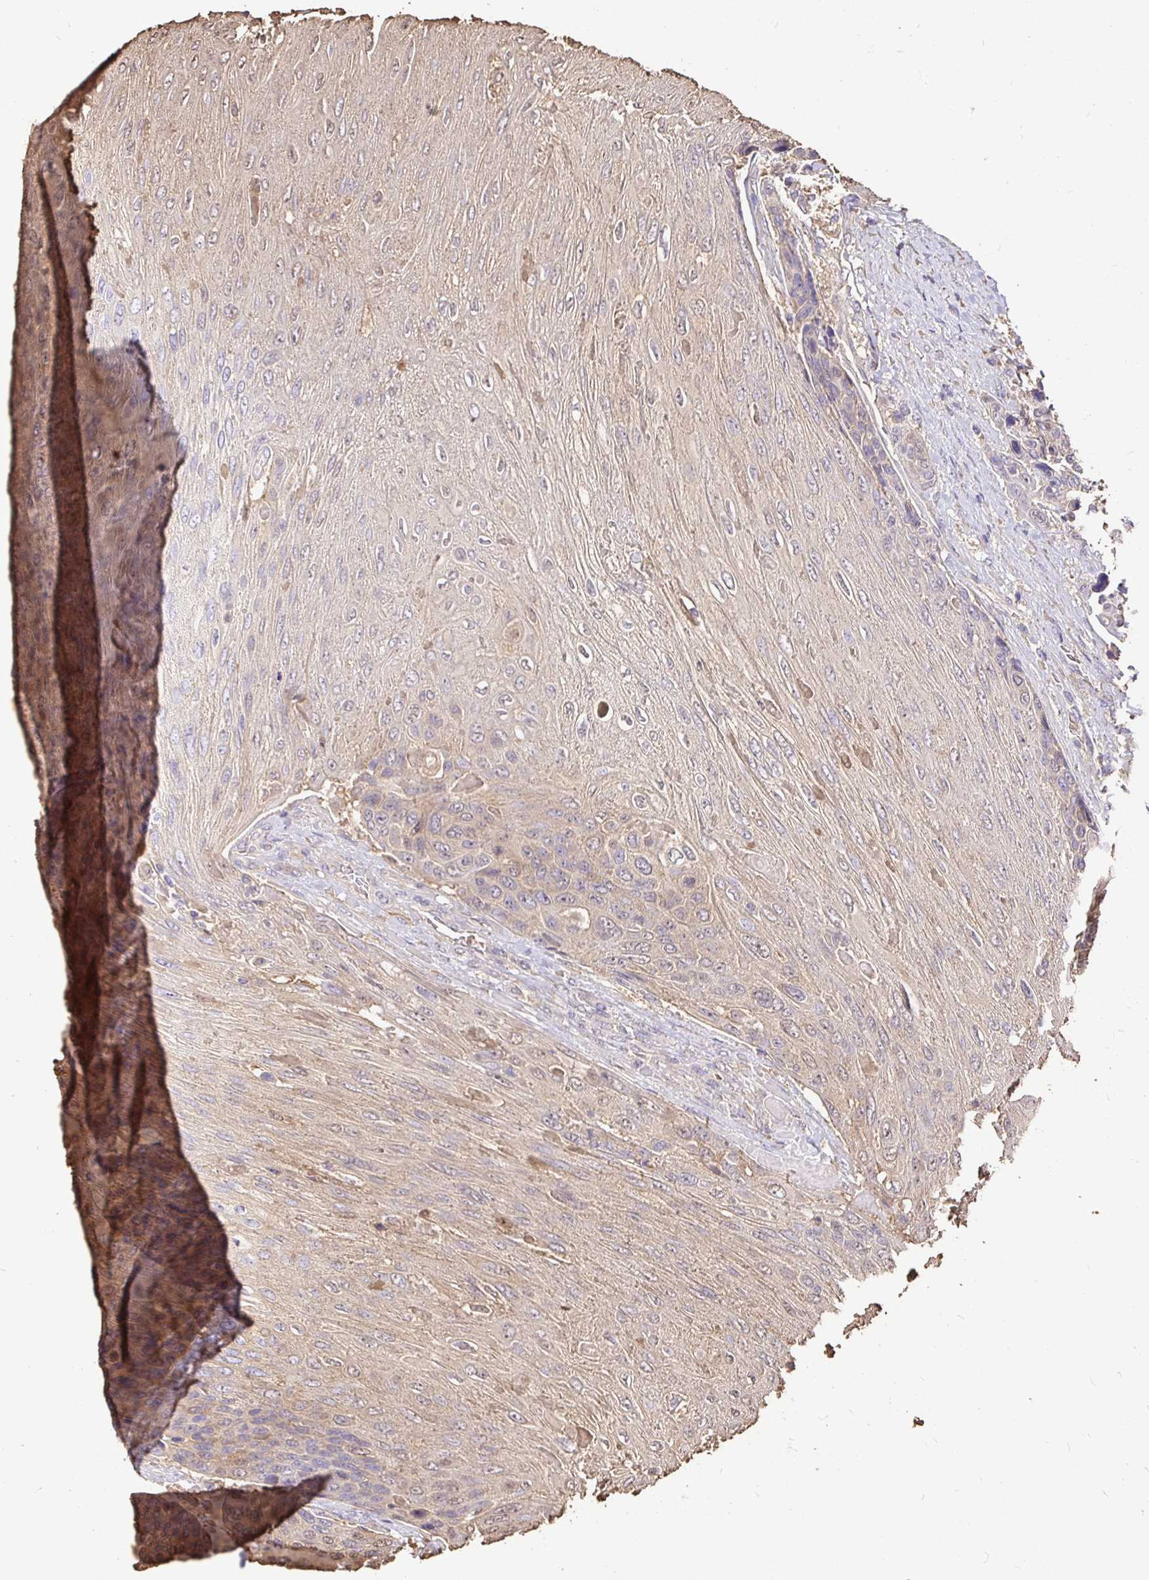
{"staining": {"intensity": "weak", "quantity": "<25%", "location": "cytoplasmic/membranous"}, "tissue": "urothelial cancer", "cell_type": "Tumor cells", "image_type": "cancer", "snomed": [{"axis": "morphology", "description": "Urothelial carcinoma, High grade"}, {"axis": "topography", "description": "Urinary bladder"}], "caption": "This histopathology image is of urothelial cancer stained with IHC to label a protein in brown with the nuclei are counter-stained blue. There is no positivity in tumor cells. (DAB (3,3'-diaminobenzidine) immunohistochemistry with hematoxylin counter stain).", "gene": "MAPK8IP3", "patient": {"sex": "female", "age": 70}}